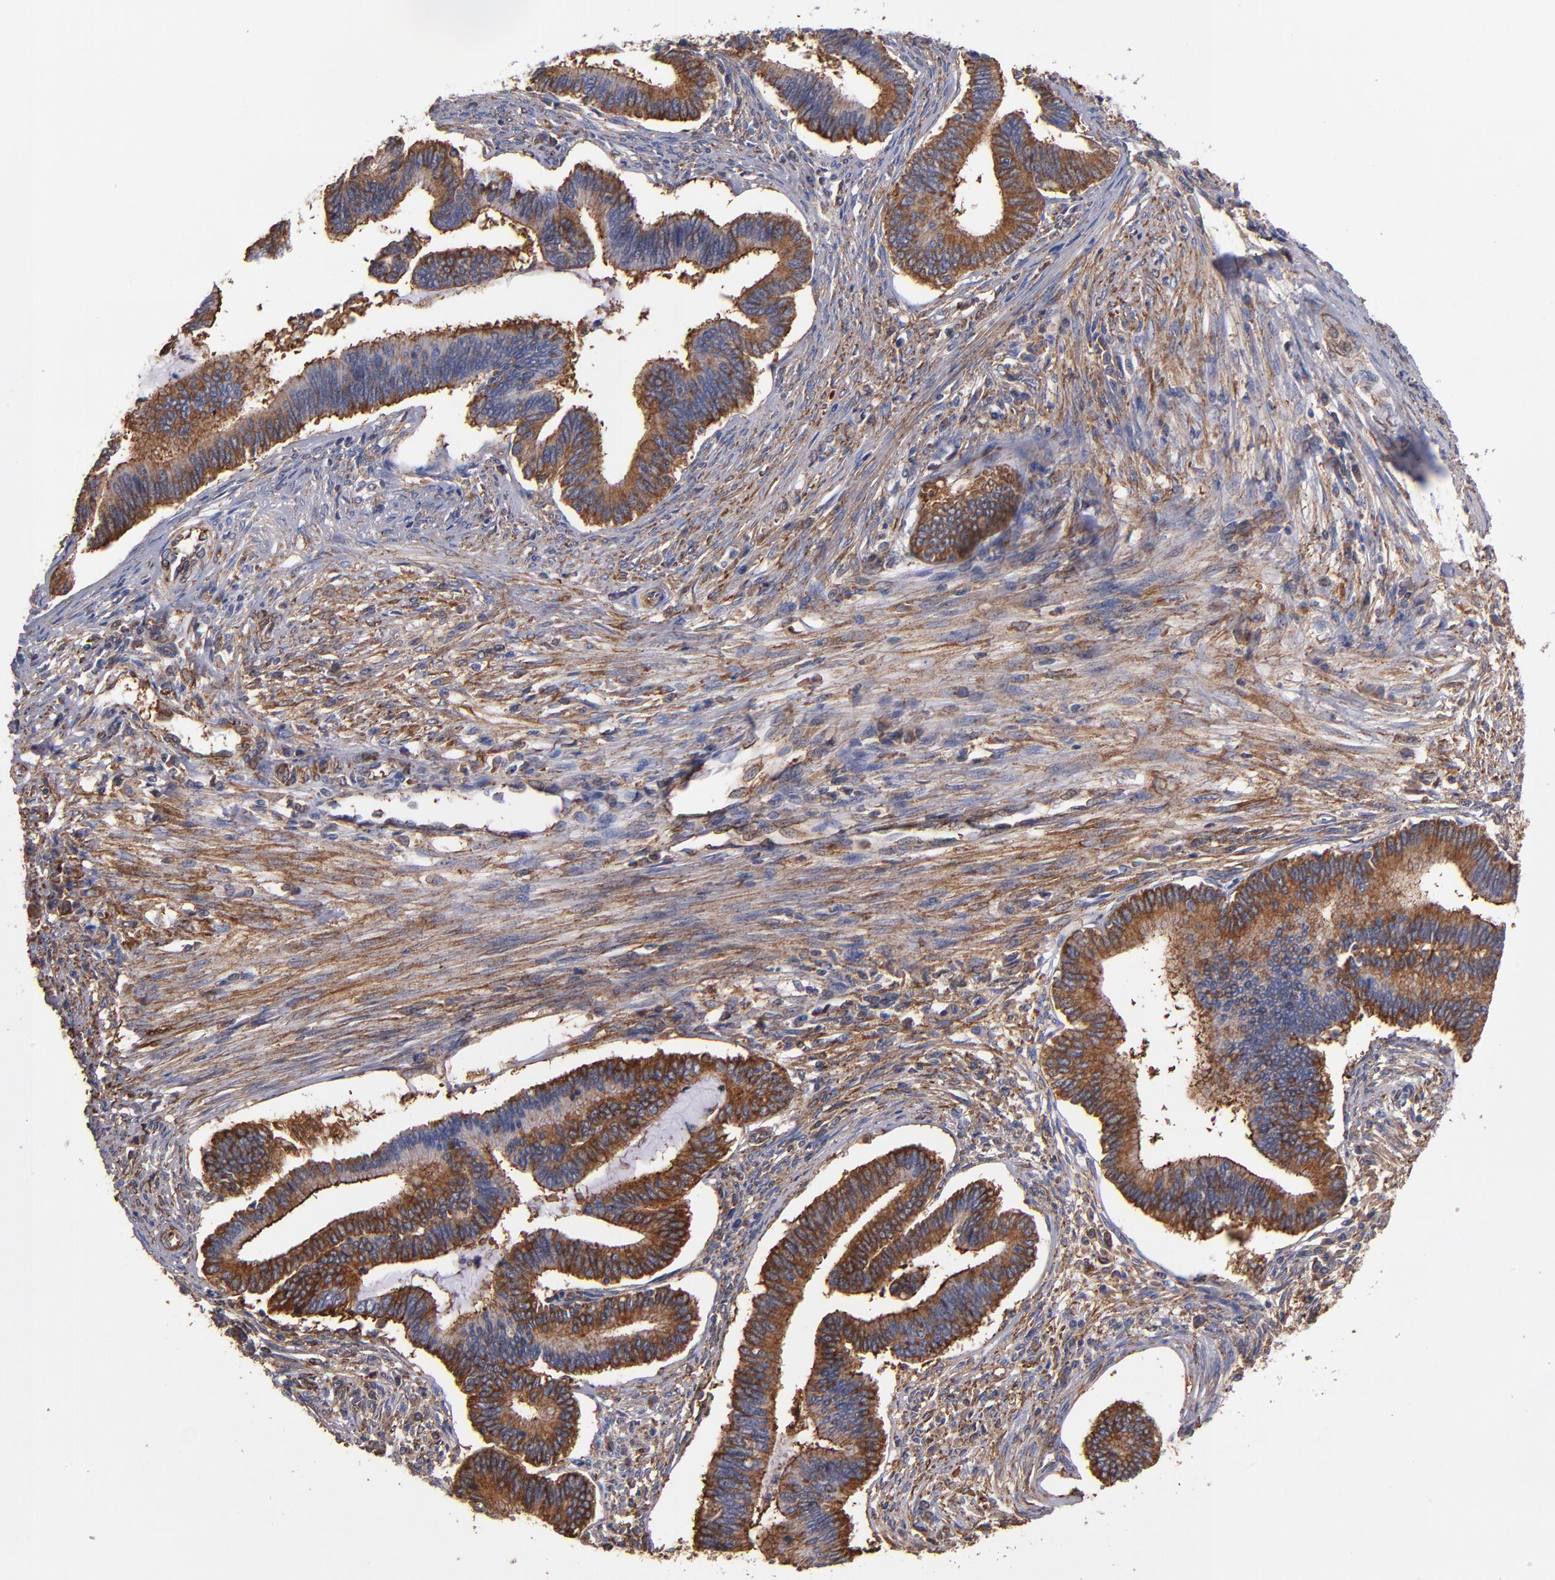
{"staining": {"intensity": "moderate", "quantity": ">75%", "location": "cytoplasmic/membranous"}, "tissue": "cervical cancer", "cell_type": "Tumor cells", "image_type": "cancer", "snomed": [{"axis": "morphology", "description": "Adenocarcinoma, NOS"}, {"axis": "topography", "description": "Cervix"}], "caption": "The micrograph shows a brown stain indicating the presence of a protein in the cytoplasmic/membranous of tumor cells in cervical adenocarcinoma.", "gene": "MVP", "patient": {"sex": "female", "age": 36}}